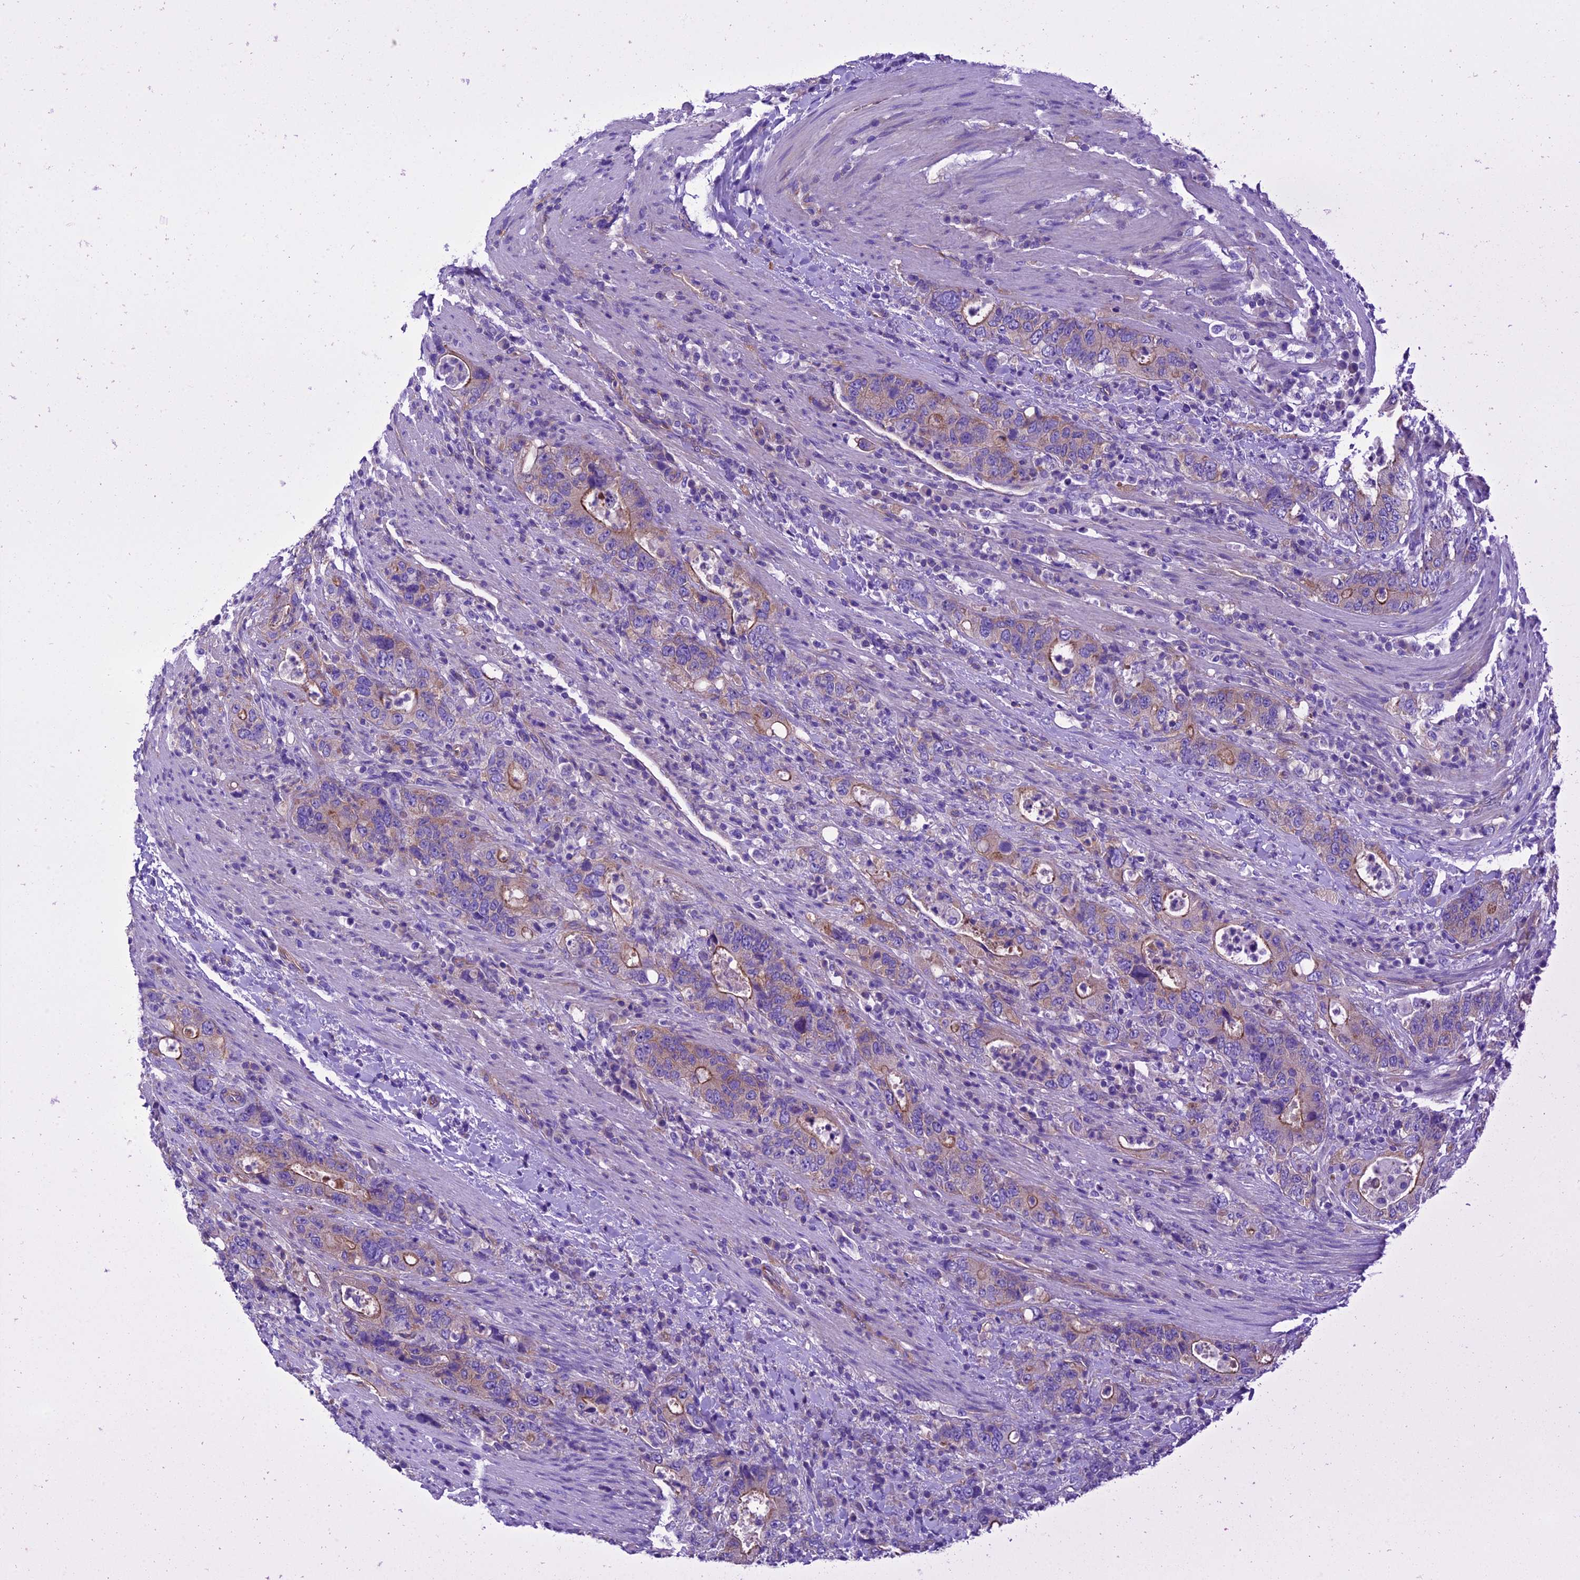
{"staining": {"intensity": "moderate", "quantity": "<25%", "location": "cytoplasmic/membranous"}, "tissue": "colorectal cancer", "cell_type": "Tumor cells", "image_type": "cancer", "snomed": [{"axis": "morphology", "description": "Adenocarcinoma, NOS"}, {"axis": "topography", "description": "Colon"}], "caption": "A high-resolution micrograph shows immunohistochemistry staining of adenocarcinoma (colorectal), which demonstrates moderate cytoplasmic/membranous positivity in about <25% of tumor cells.", "gene": "PPFIA3", "patient": {"sex": "female", "age": 75}}